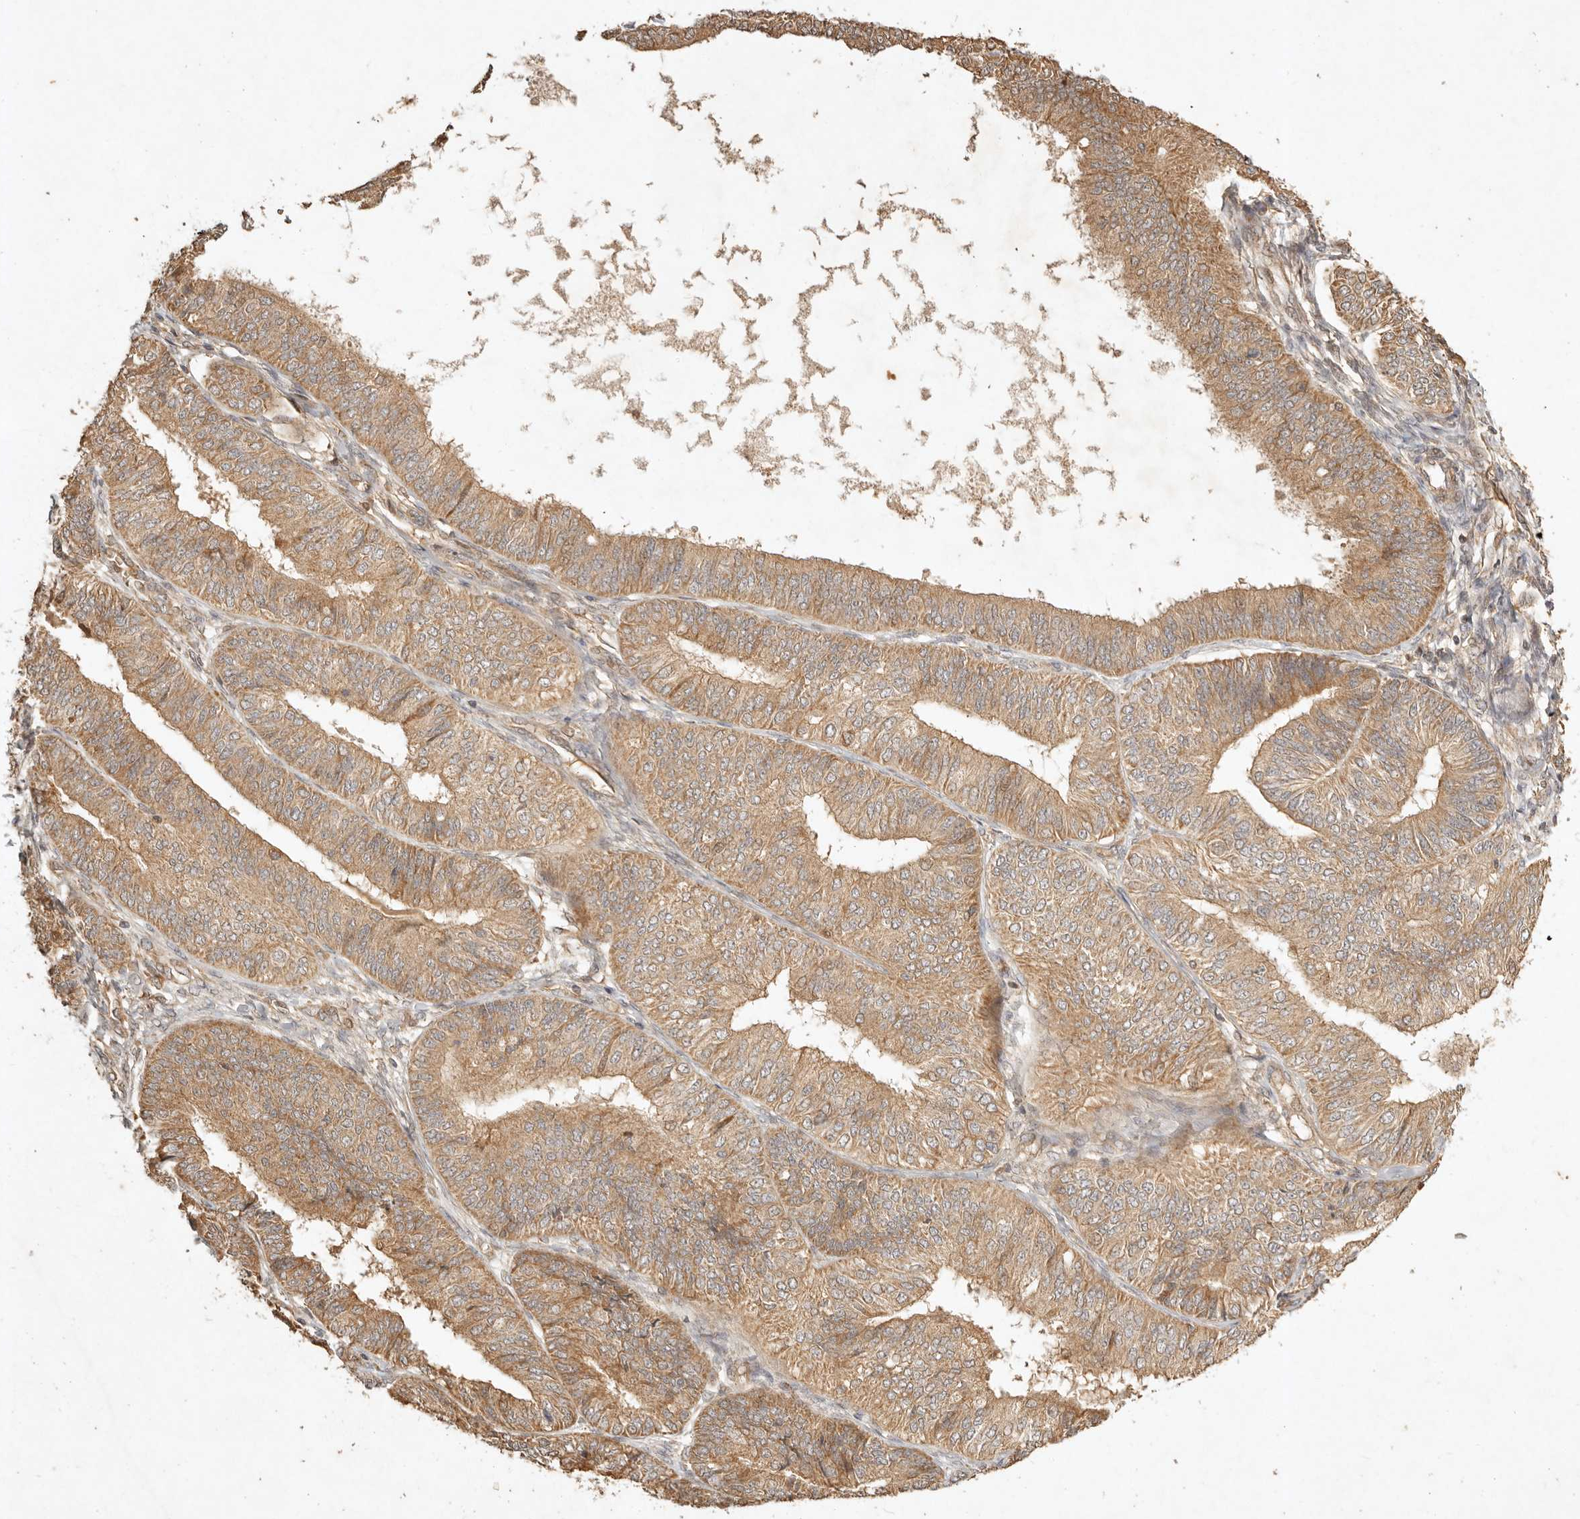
{"staining": {"intensity": "moderate", "quantity": ">75%", "location": "cytoplasmic/membranous"}, "tissue": "endometrial cancer", "cell_type": "Tumor cells", "image_type": "cancer", "snomed": [{"axis": "morphology", "description": "Adenocarcinoma, NOS"}, {"axis": "topography", "description": "Endometrium"}], "caption": "This is an image of immunohistochemistry staining of adenocarcinoma (endometrial), which shows moderate positivity in the cytoplasmic/membranous of tumor cells.", "gene": "CLEC4C", "patient": {"sex": "female", "age": 58}}